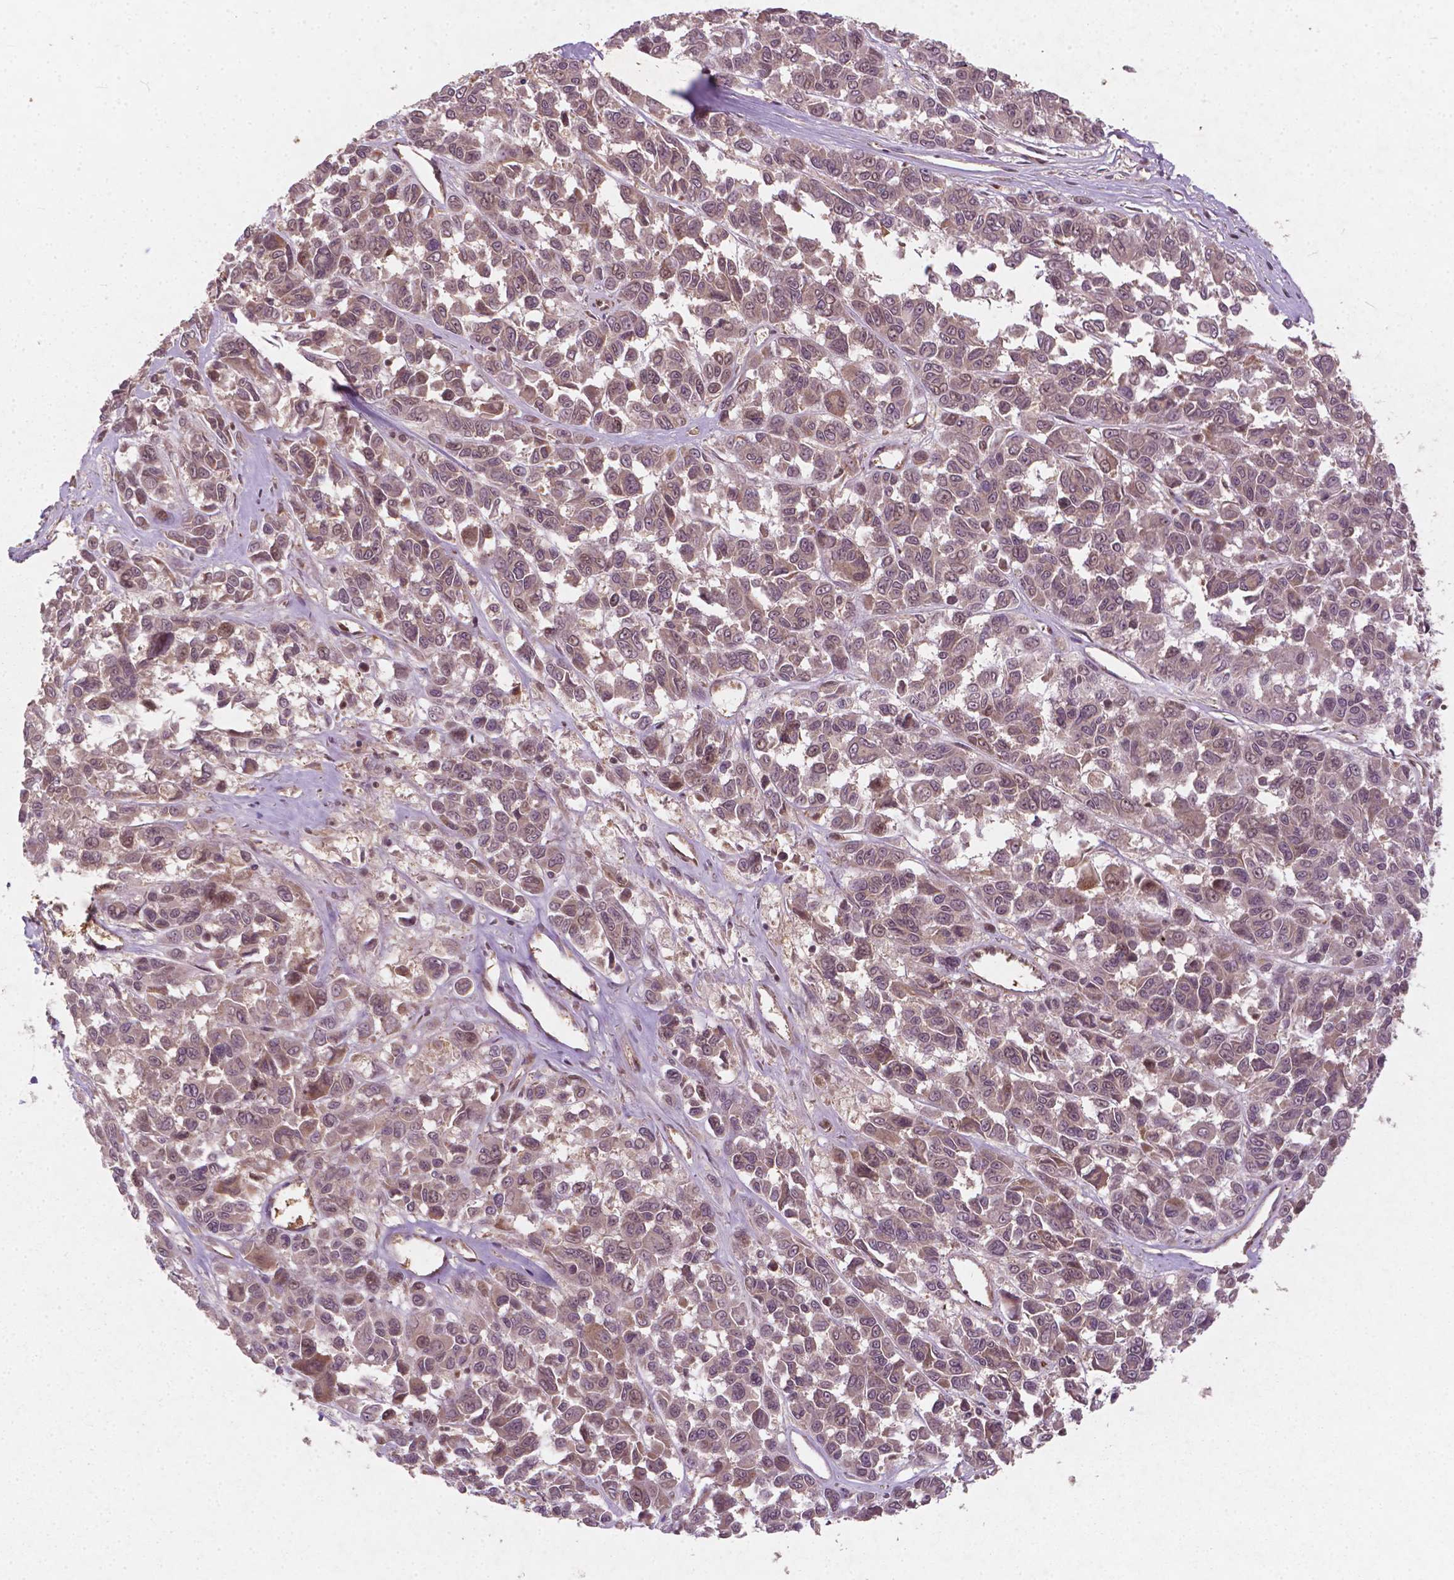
{"staining": {"intensity": "weak", "quantity": ">75%", "location": "cytoplasmic/membranous"}, "tissue": "melanoma", "cell_type": "Tumor cells", "image_type": "cancer", "snomed": [{"axis": "morphology", "description": "Malignant melanoma, NOS"}, {"axis": "topography", "description": "Skin"}], "caption": "Protein analysis of malignant melanoma tissue displays weak cytoplasmic/membranous staining in approximately >75% of tumor cells.", "gene": "CYFIP2", "patient": {"sex": "female", "age": 66}}